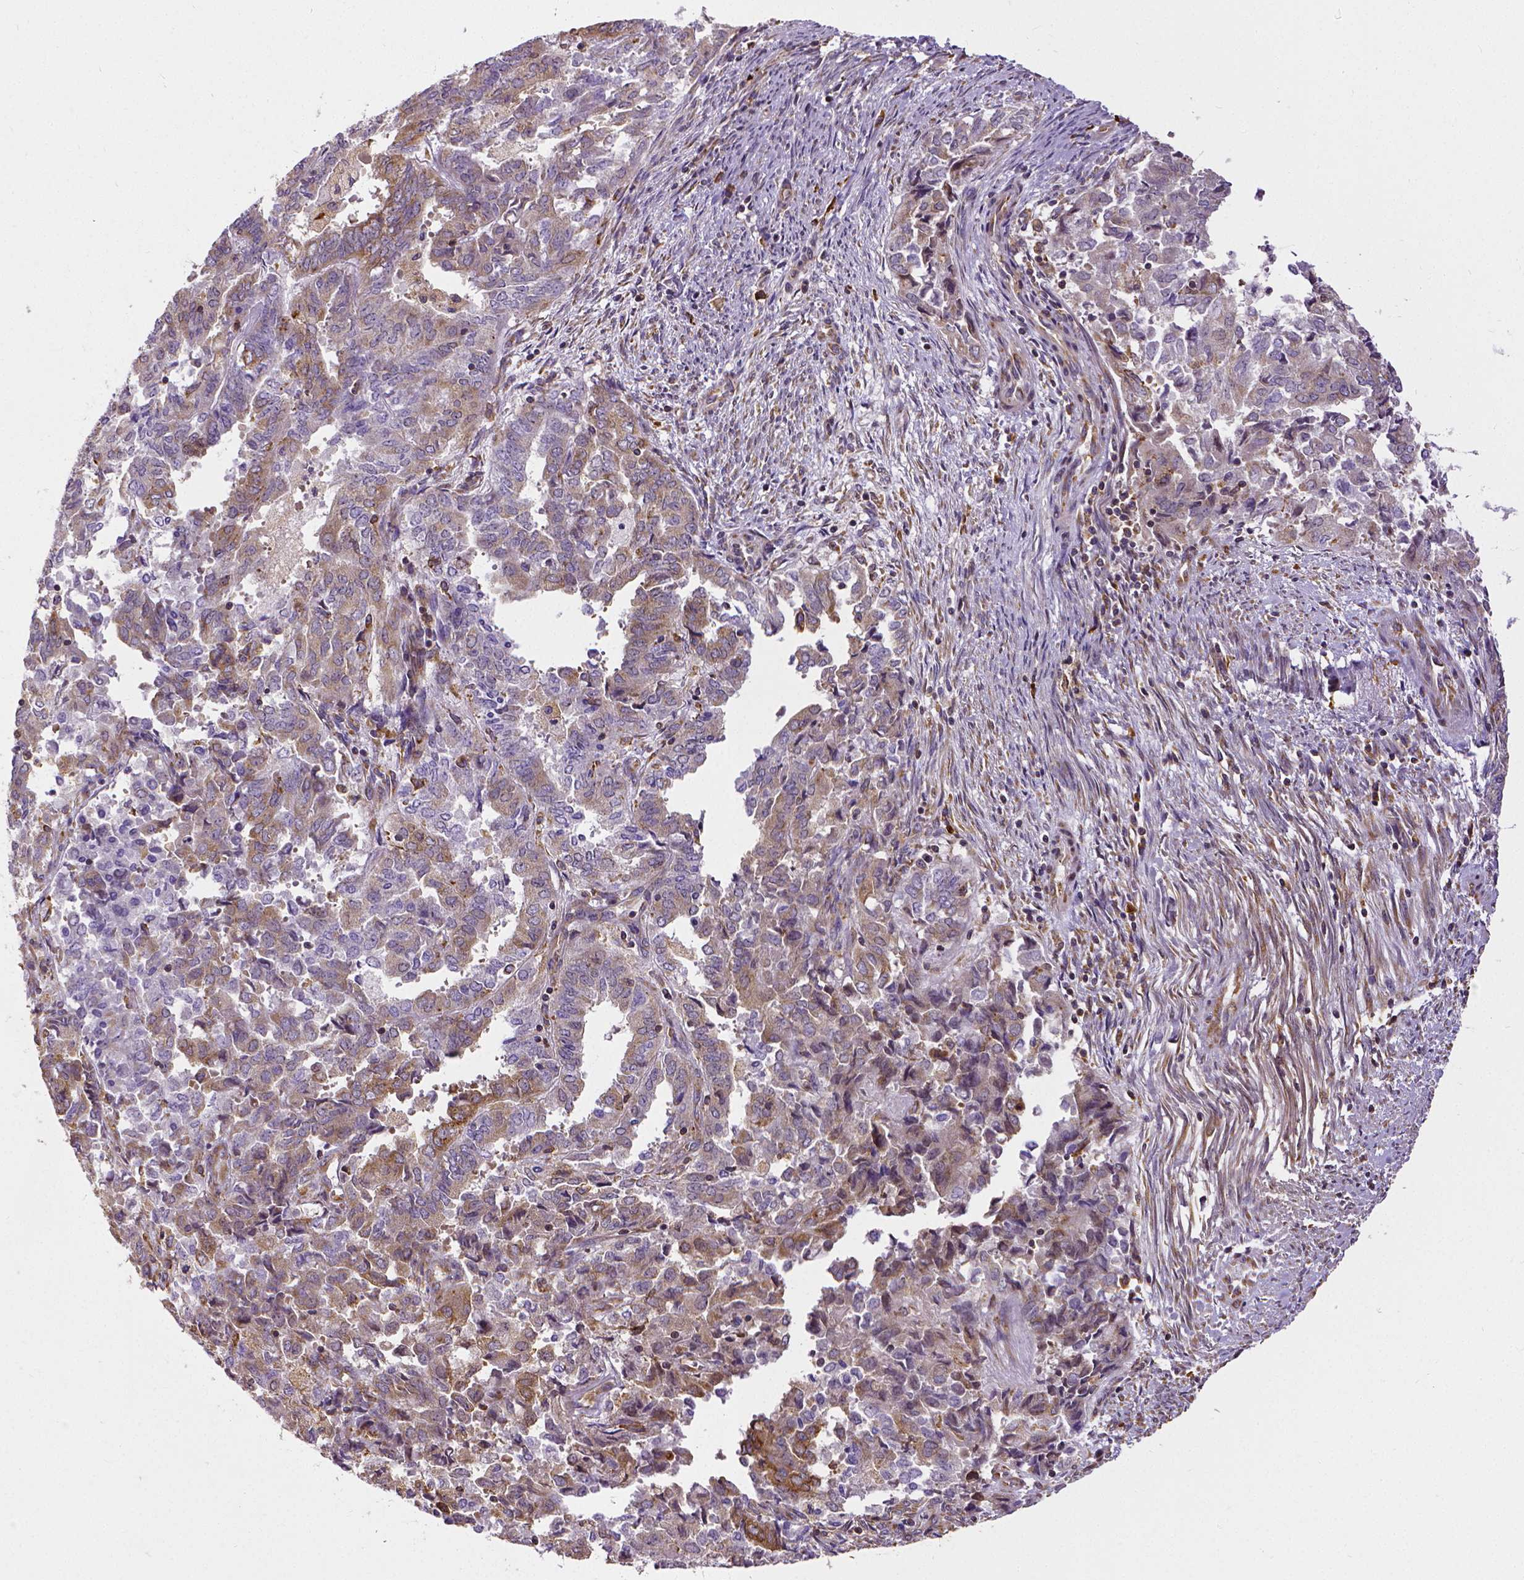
{"staining": {"intensity": "weak", "quantity": "25%-75%", "location": "cytoplasmic/membranous"}, "tissue": "endometrial cancer", "cell_type": "Tumor cells", "image_type": "cancer", "snomed": [{"axis": "morphology", "description": "Adenocarcinoma, NOS"}, {"axis": "topography", "description": "Endometrium"}], "caption": "Immunohistochemistry (IHC) of adenocarcinoma (endometrial) exhibits low levels of weak cytoplasmic/membranous positivity in approximately 25%-75% of tumor cells.", "gene": "MTDH", "patient": {"sex": "female", "age": 72}}